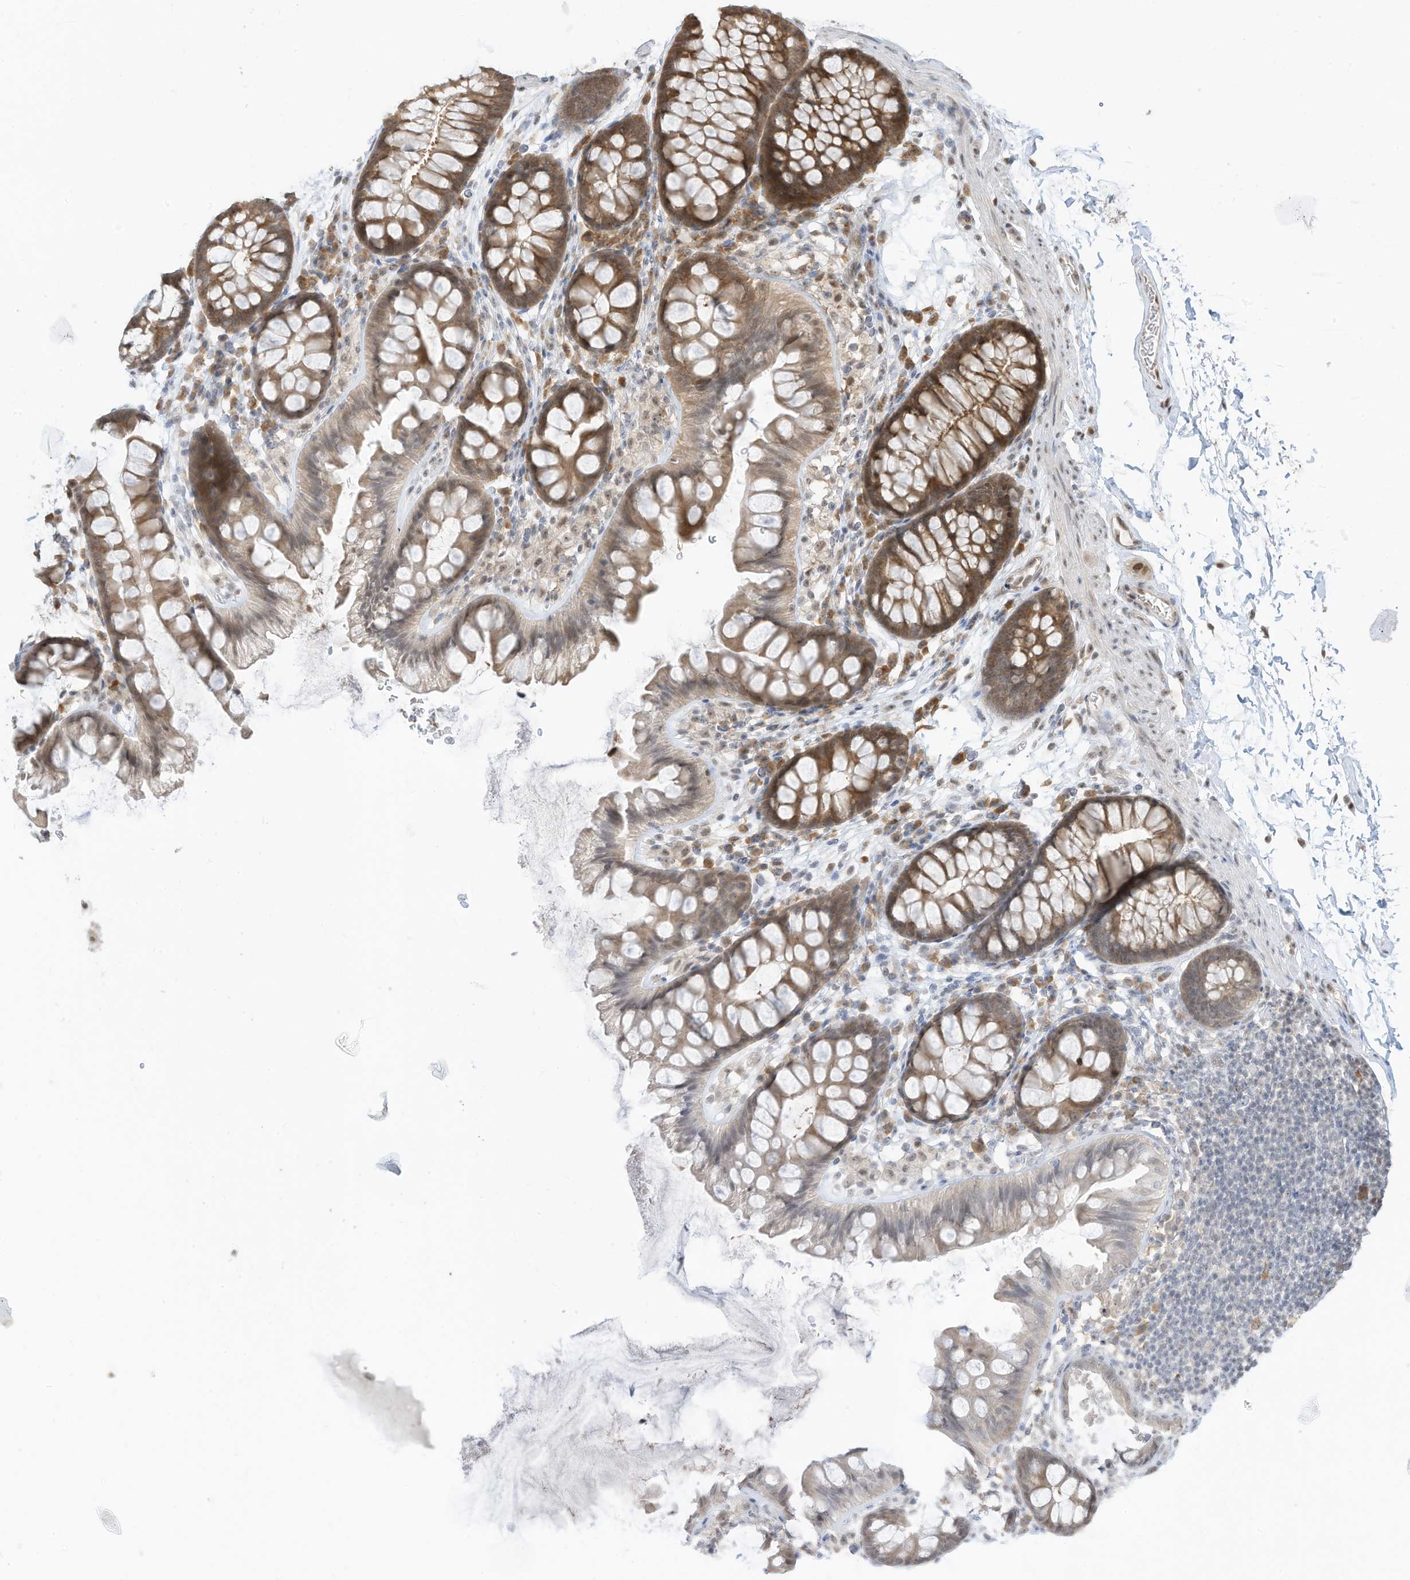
{"staining": {"intensity": "weak", "quantity": ">75%", "location": "nuclear"}, "tissue": "colon", "cell_type": "Endothelial cells", "image_type": "normal", "snomed": [{"axis": "morphology", "description": "Normal tissue, NOS"}, {"axis": "topography", "description": "Colon"}], "caption": "Weak nuclear expression for a protein is seen in about >75% of endothelial cells of normal colon using IHC.", "gene": "ZNF195", "patient": {"sex": "female", "age": 62}}